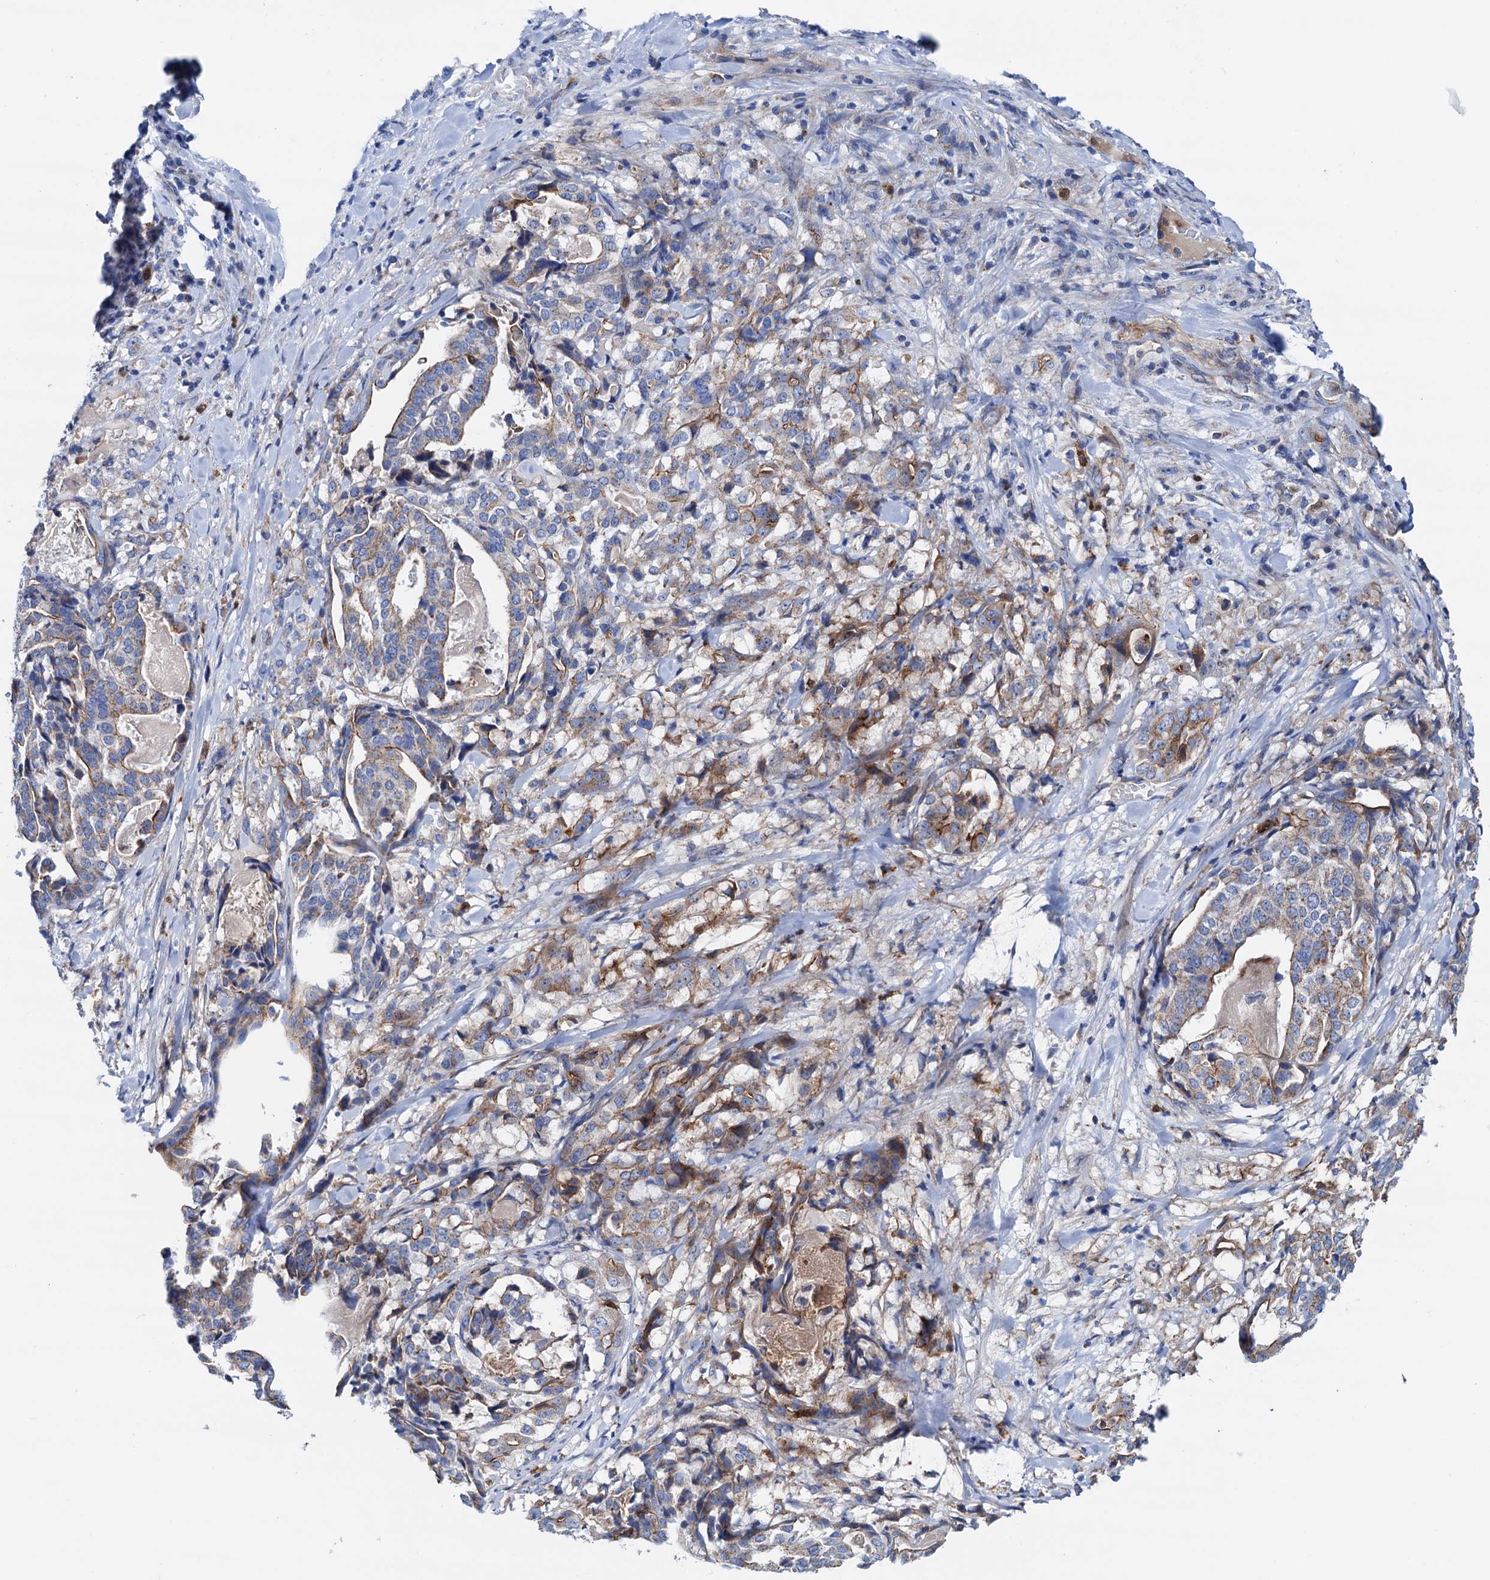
{"staining": {"intensity": "weak", "quantity": "<25%", "location": "cytoplasmic/membranous"}, "tissue": "stomach cancer", "cell_type": "Tumor cells", "image_type": "cancer", "snomed": [{"axis": "morphology", "description": "Adenocarcinoma, NOS"}, {"axis": "topography", "description": "Stomach"}], "caption": "IHC histopathology image of stomach adenocarcinoma stained for a protein (brown), which displays no staining in tumor cells.", "gene": "RASSF9", "patient": {"sex": "male", "age": 48}}